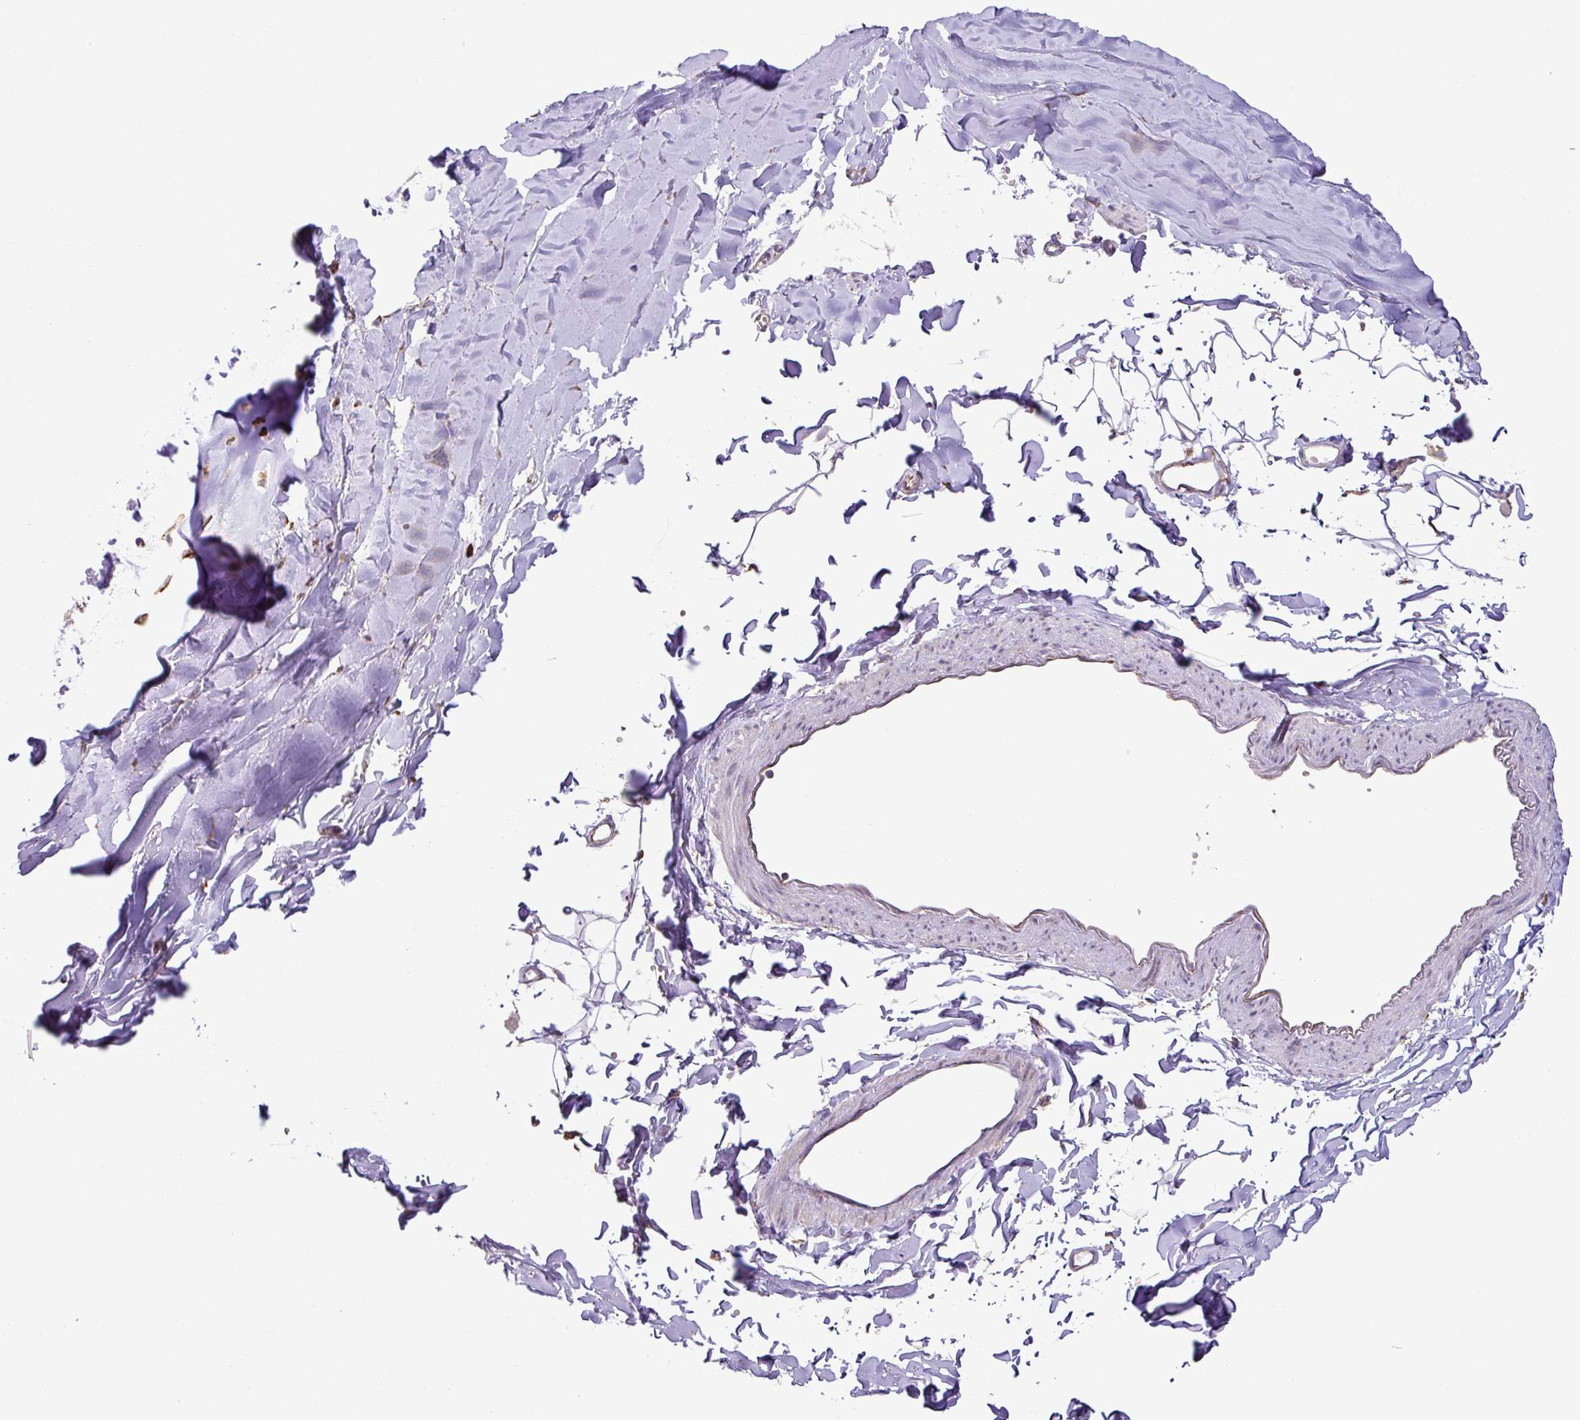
{"staining": {"intensity": "negative", "quantity": "none", "location": "none"}, "tissue": "adipose tissue", "cell_type": "Adipocytes", "image_type": "normal", "snomed": [{"axis": "morphology", "description": "Normal tissue, NOS"}, {"axis": "topography", "description": "Cartilage tissue"}, {"axis": "topography", "description": "Bronchus"}, {"axis": "topography", "description": "Peripheral nerve tissue"}], "caption": "The image exhibits no significant staining in adipocytes of adipose tissue.", "gene": "SLC39A7", "patient": {"sex": "female", "age": 59}}